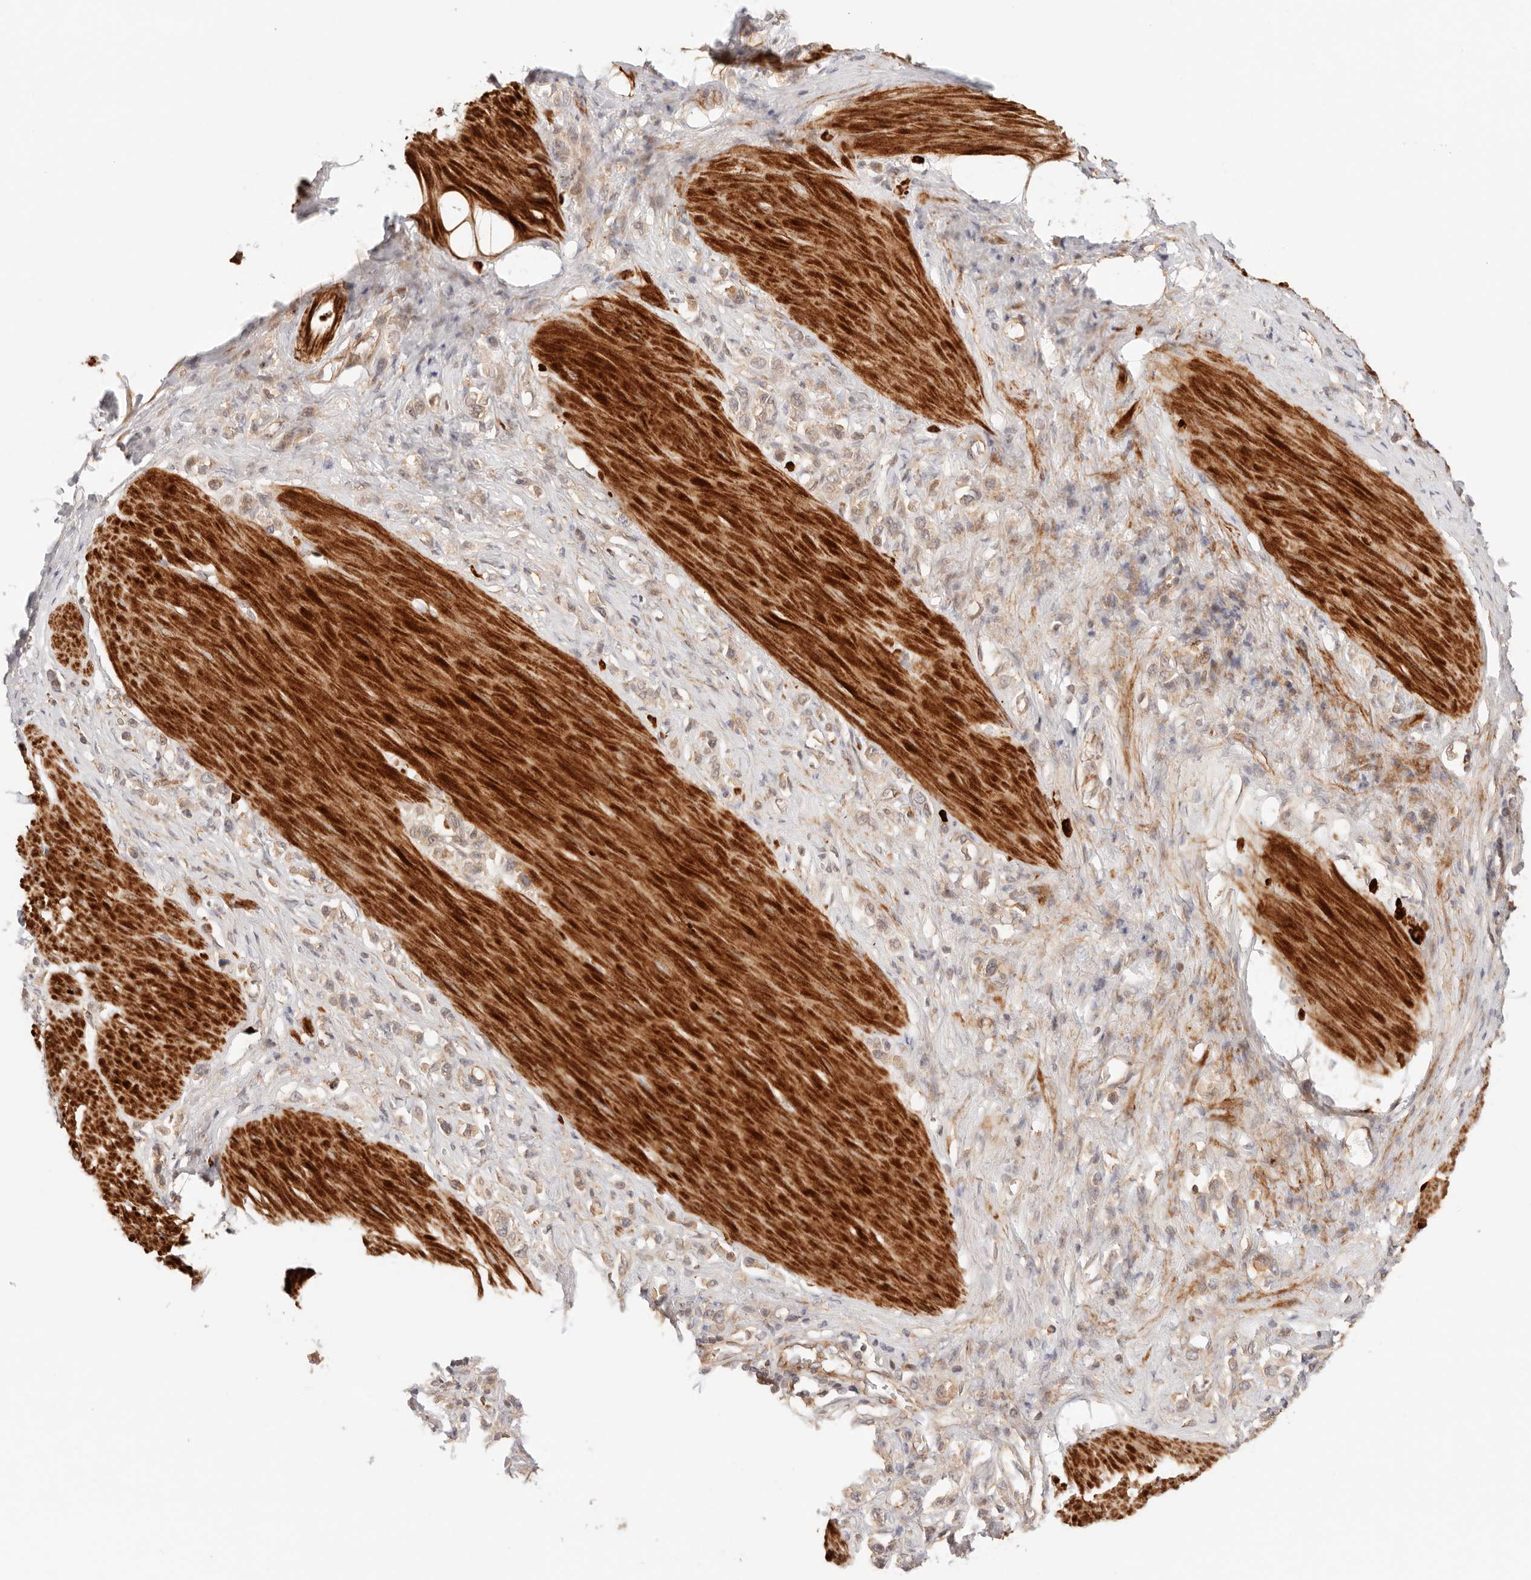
{"staining": {"intensity": "weak", "quantity": ">75%", "location": "cytoplasmic/membranous"}, "tissue": "stomach cancer", "cell_type": "Tumor cells", "image_type": "cancer", "snomed": [{"axis": "morphology", "description": "Adenocarcinoma, NOS"}, {"axis": "topography", "description": "Stomach"}], "caption": "The immunohistochemical stain shows weak cytoplasmic/membranous staining in tumor cells of adenocarcinoma (stomach) tissue.", "gene": "IL1R2", "patient": {"sex": "female", "age": 65}}